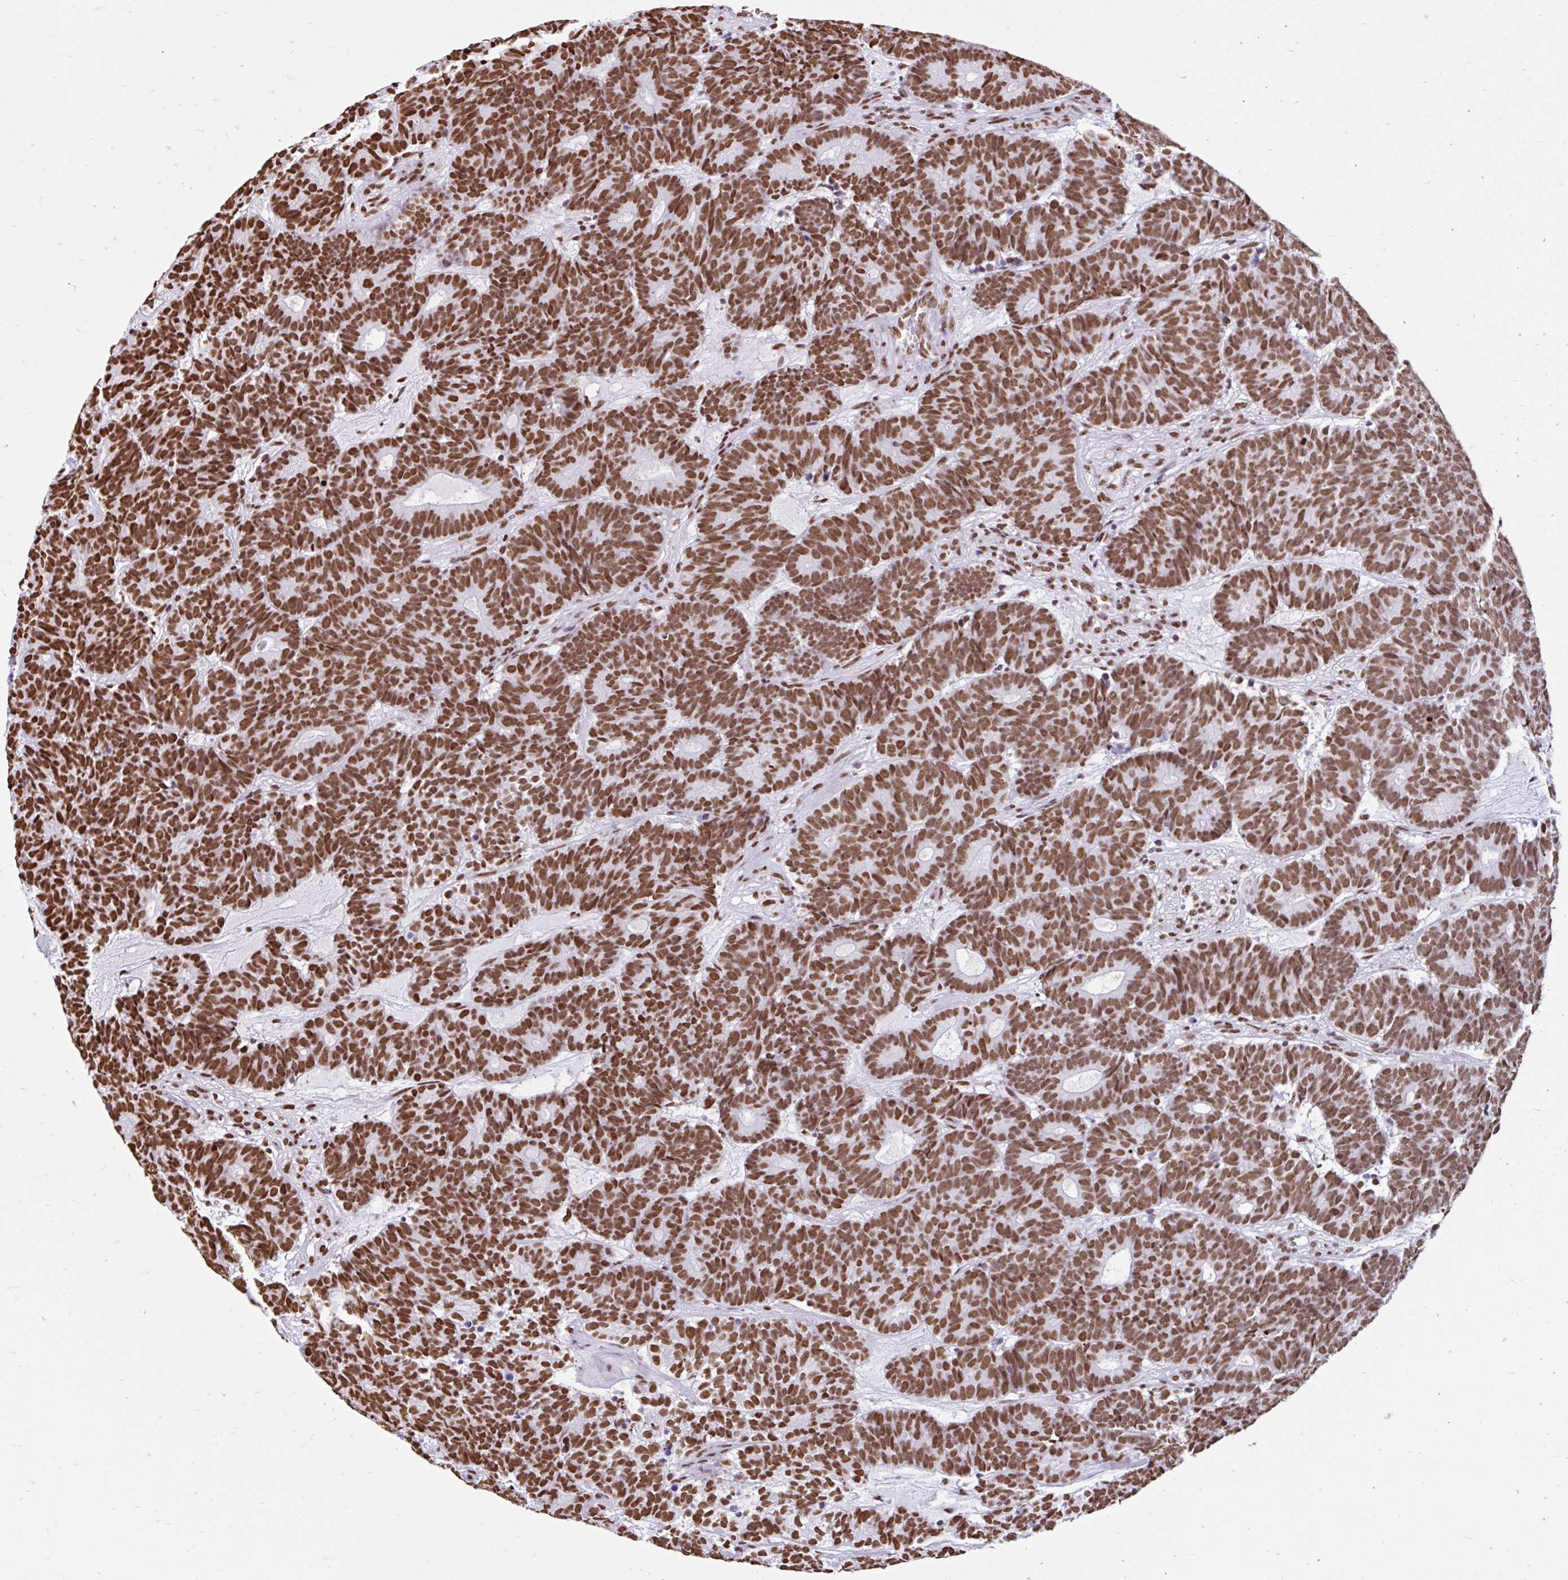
{"staining": {"intensity": "moderate", "quantity": ">75%", "location": "nuclear"}, "tissue": "head and neck cancer", "cell_type": "Tumor cells", "image_type": "cancer", "snomed": [{"axis": "morphology", "description": "Adenocarcinoma, NOS"}, {"axis": "topography", "description": "Head-Neck"}], "caption": "A high-resolution photomicrograph shows immunohistochemistry (IHC) staining of head and neck cancer, which demonstrates moderate nuclear staining in about >75% of tumor cells.", "gene": "KHDRBS1", "patient": {"sex": "female", "age": 81}}